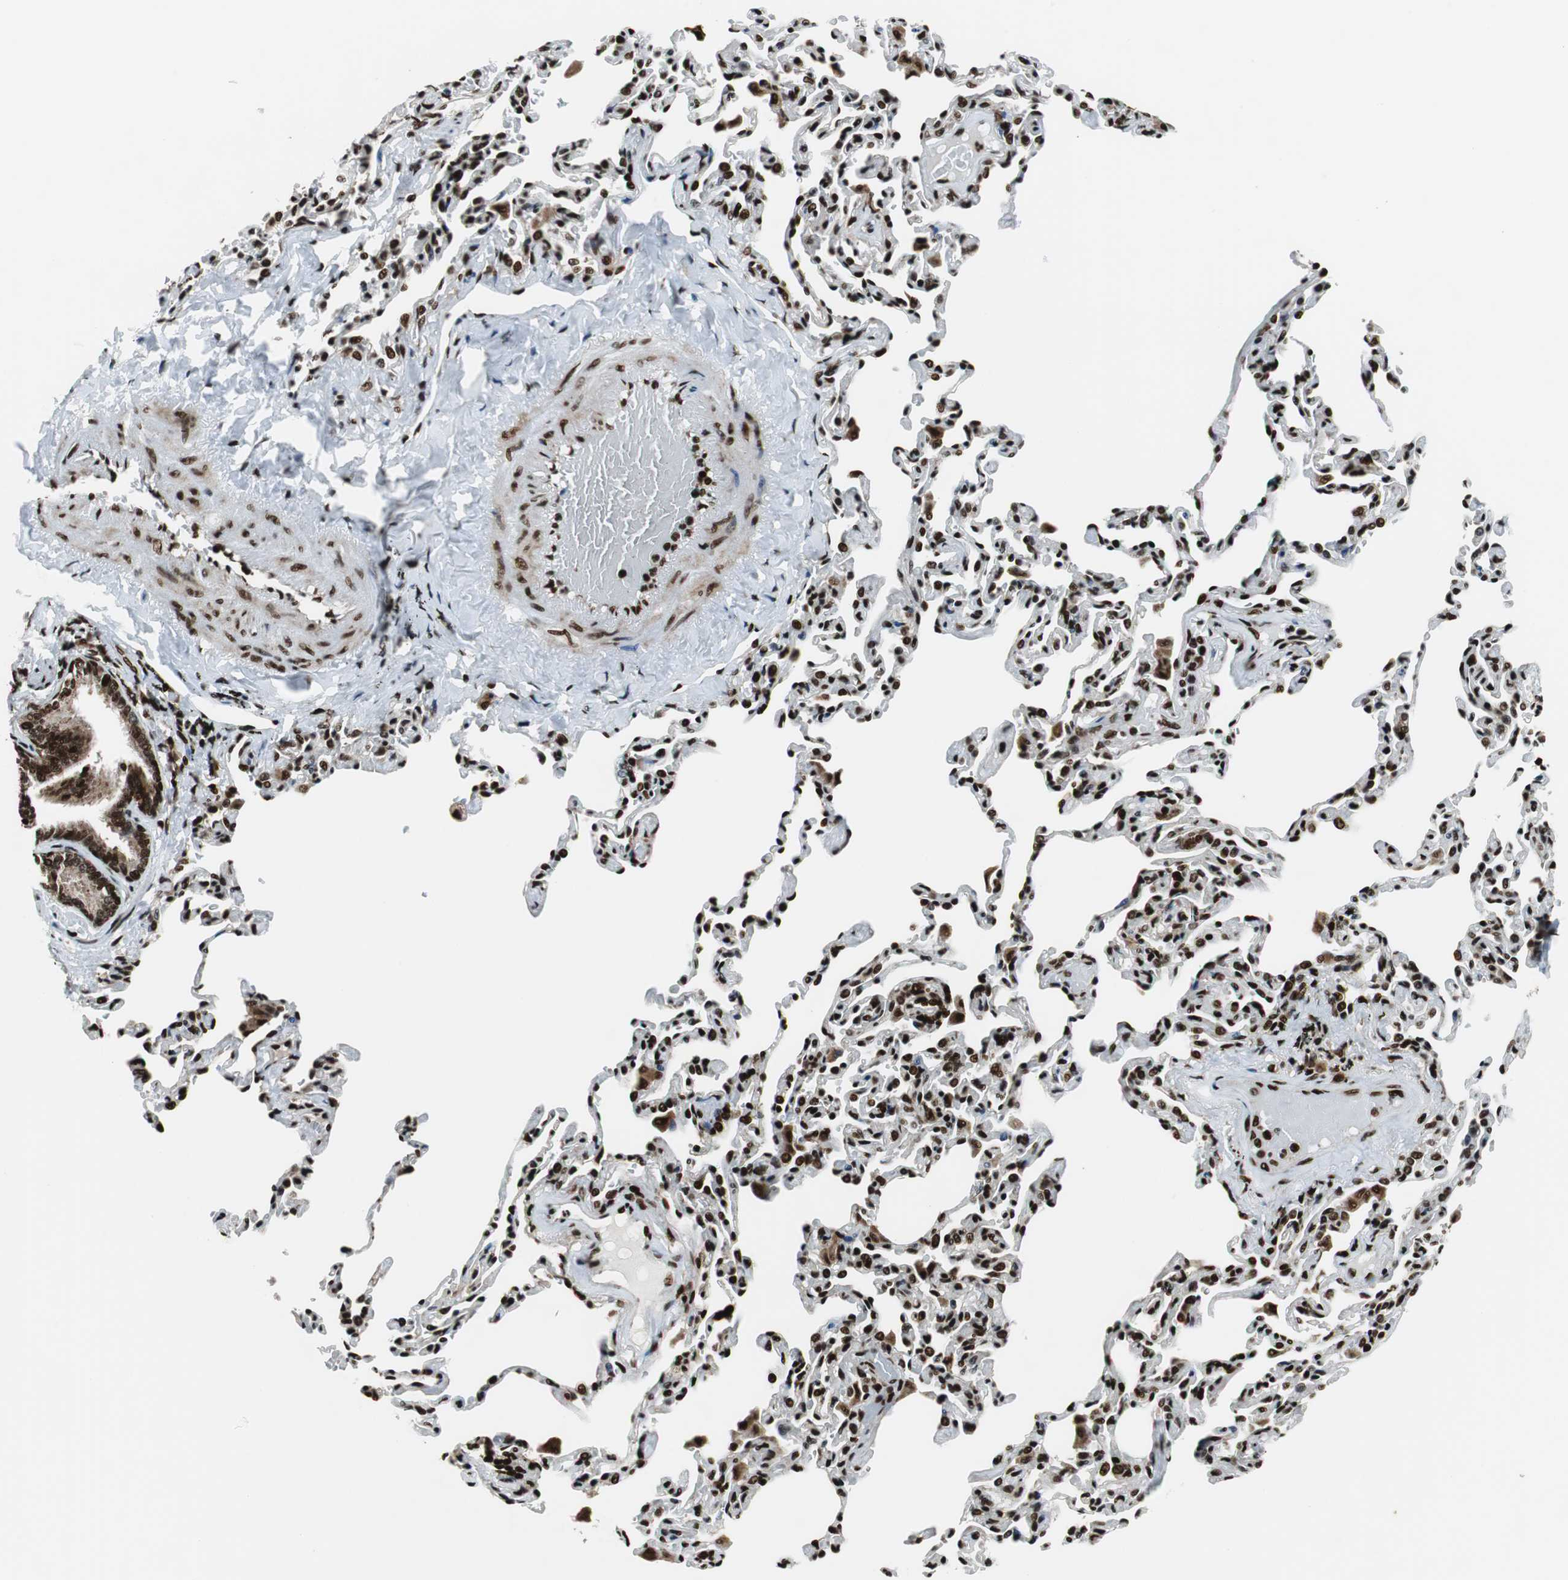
{"staining": {"intensity": "strong", "quantity": ">75%", "location": "cytoplasmic/membranous,nuclear"}, "tissue": "bronchus", "cell_type": "Respiratory epithelial cells", "image_type": "normal", "snomed": [{"axis": "morphology", "description": "Normal tissue, NOS"}, {"axis": "topography", "description": "Lung"}], "caption": "Bronchus stained for a protein (brown) exhibits strong cytoplasmic/membranous,nuclear positive staining in about >75% of respiratory epithelial cells.", "gene": "HDAC1", "patient": {"sex": "male", "age": 64}}